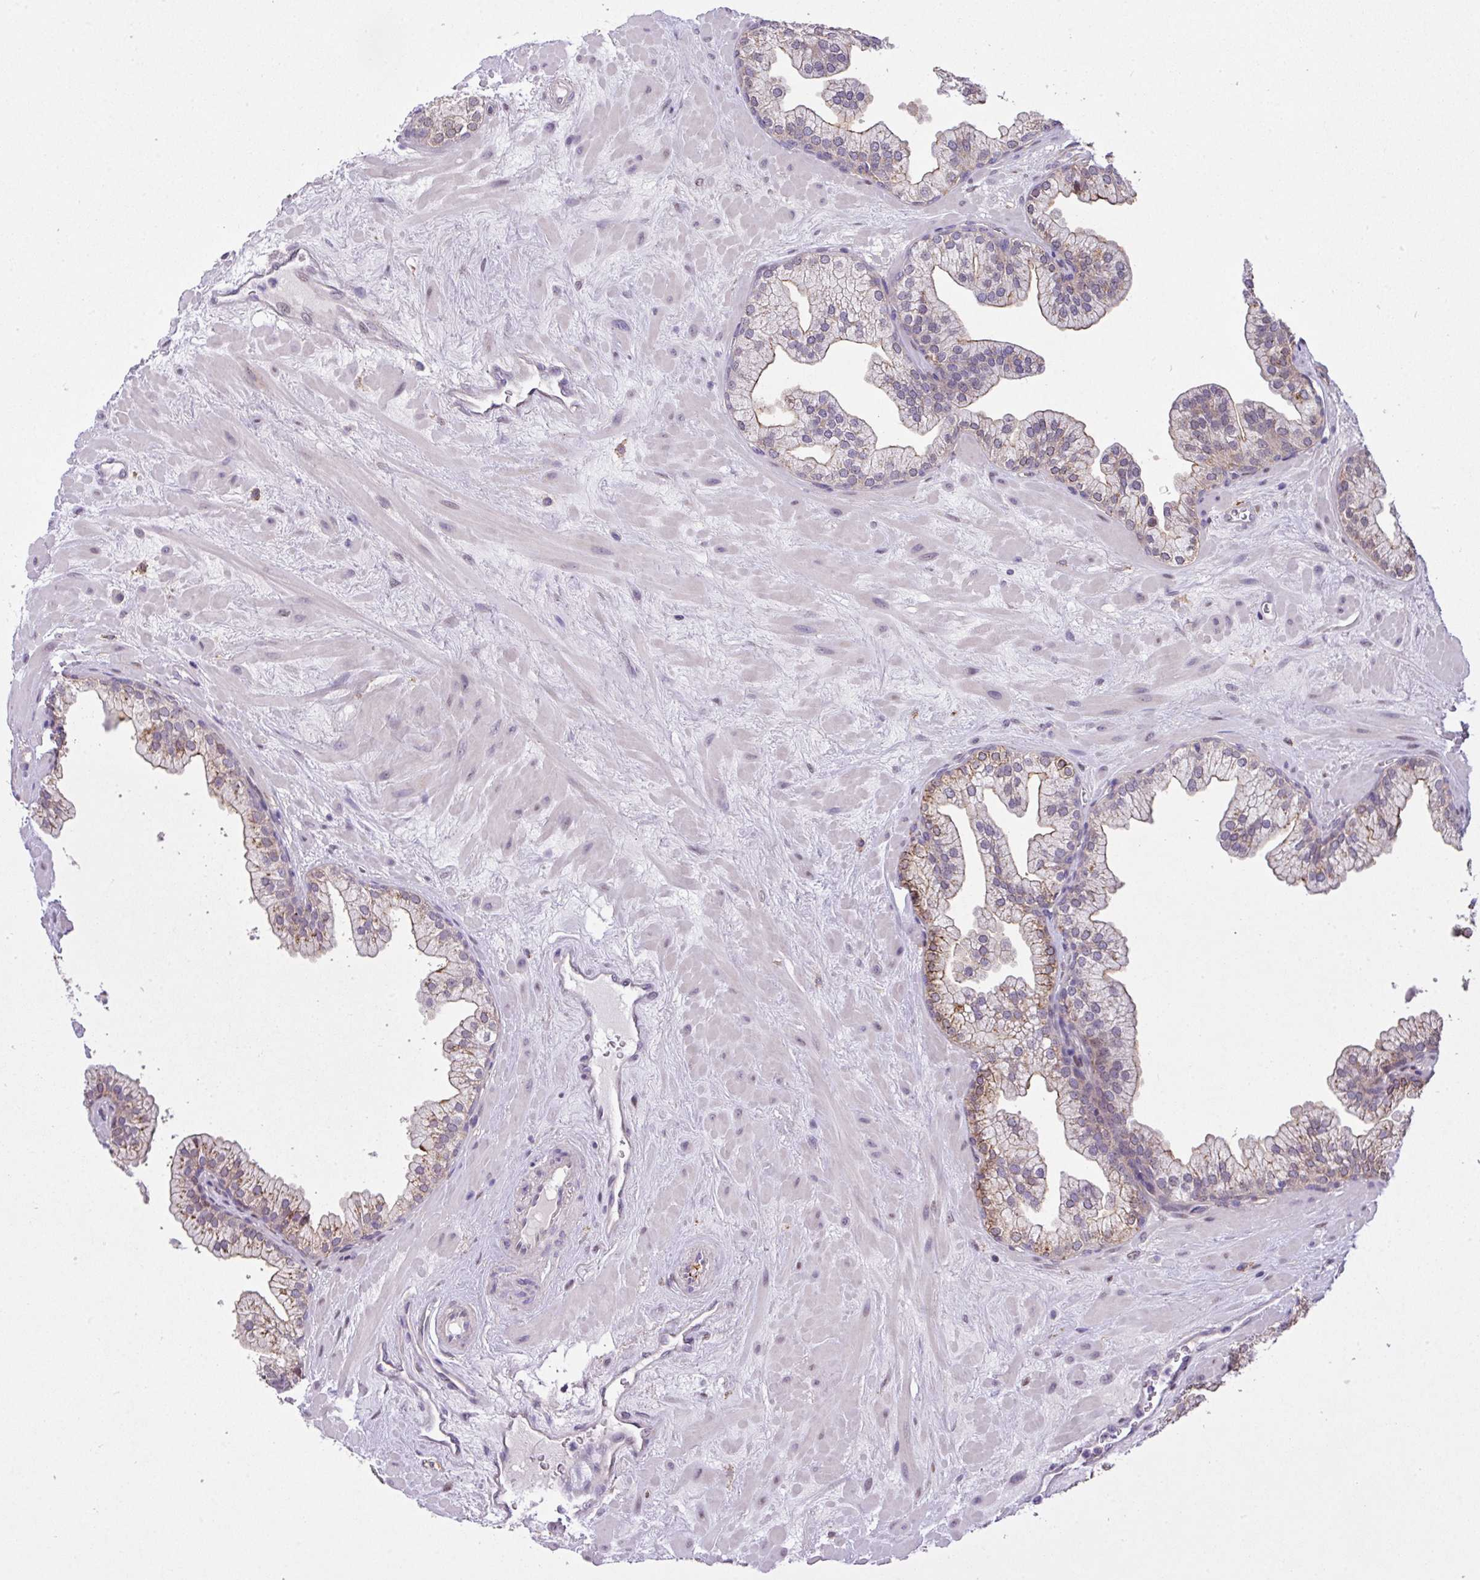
{"staining": {"intensity": "moderate", "quantity": "25%-75%", "location": "cytoplasmic/membranous"}, "tissue": "prostate", "cell_type": "Glandular cells", "image_type": "normal", "snomed": [{"axis": "morphology", "description": "Normal tissue, NOS"}, {"axis": "topography", "description": "Prostate"}, {"axis": "topography", "description": "Peripheral nerve tissue"}], "caption": "Glandular cells display medium levels of moderate cytoplasmic/membranous staining in about 25%-75% of cells in unremarkable human prostate. Using DAB (brown) and hematoxylin (blue) stains, captured at high magnification using brightfield microscopy.", "gene": "RPP25L", "patient": {"sex": "male", "age": 61}}